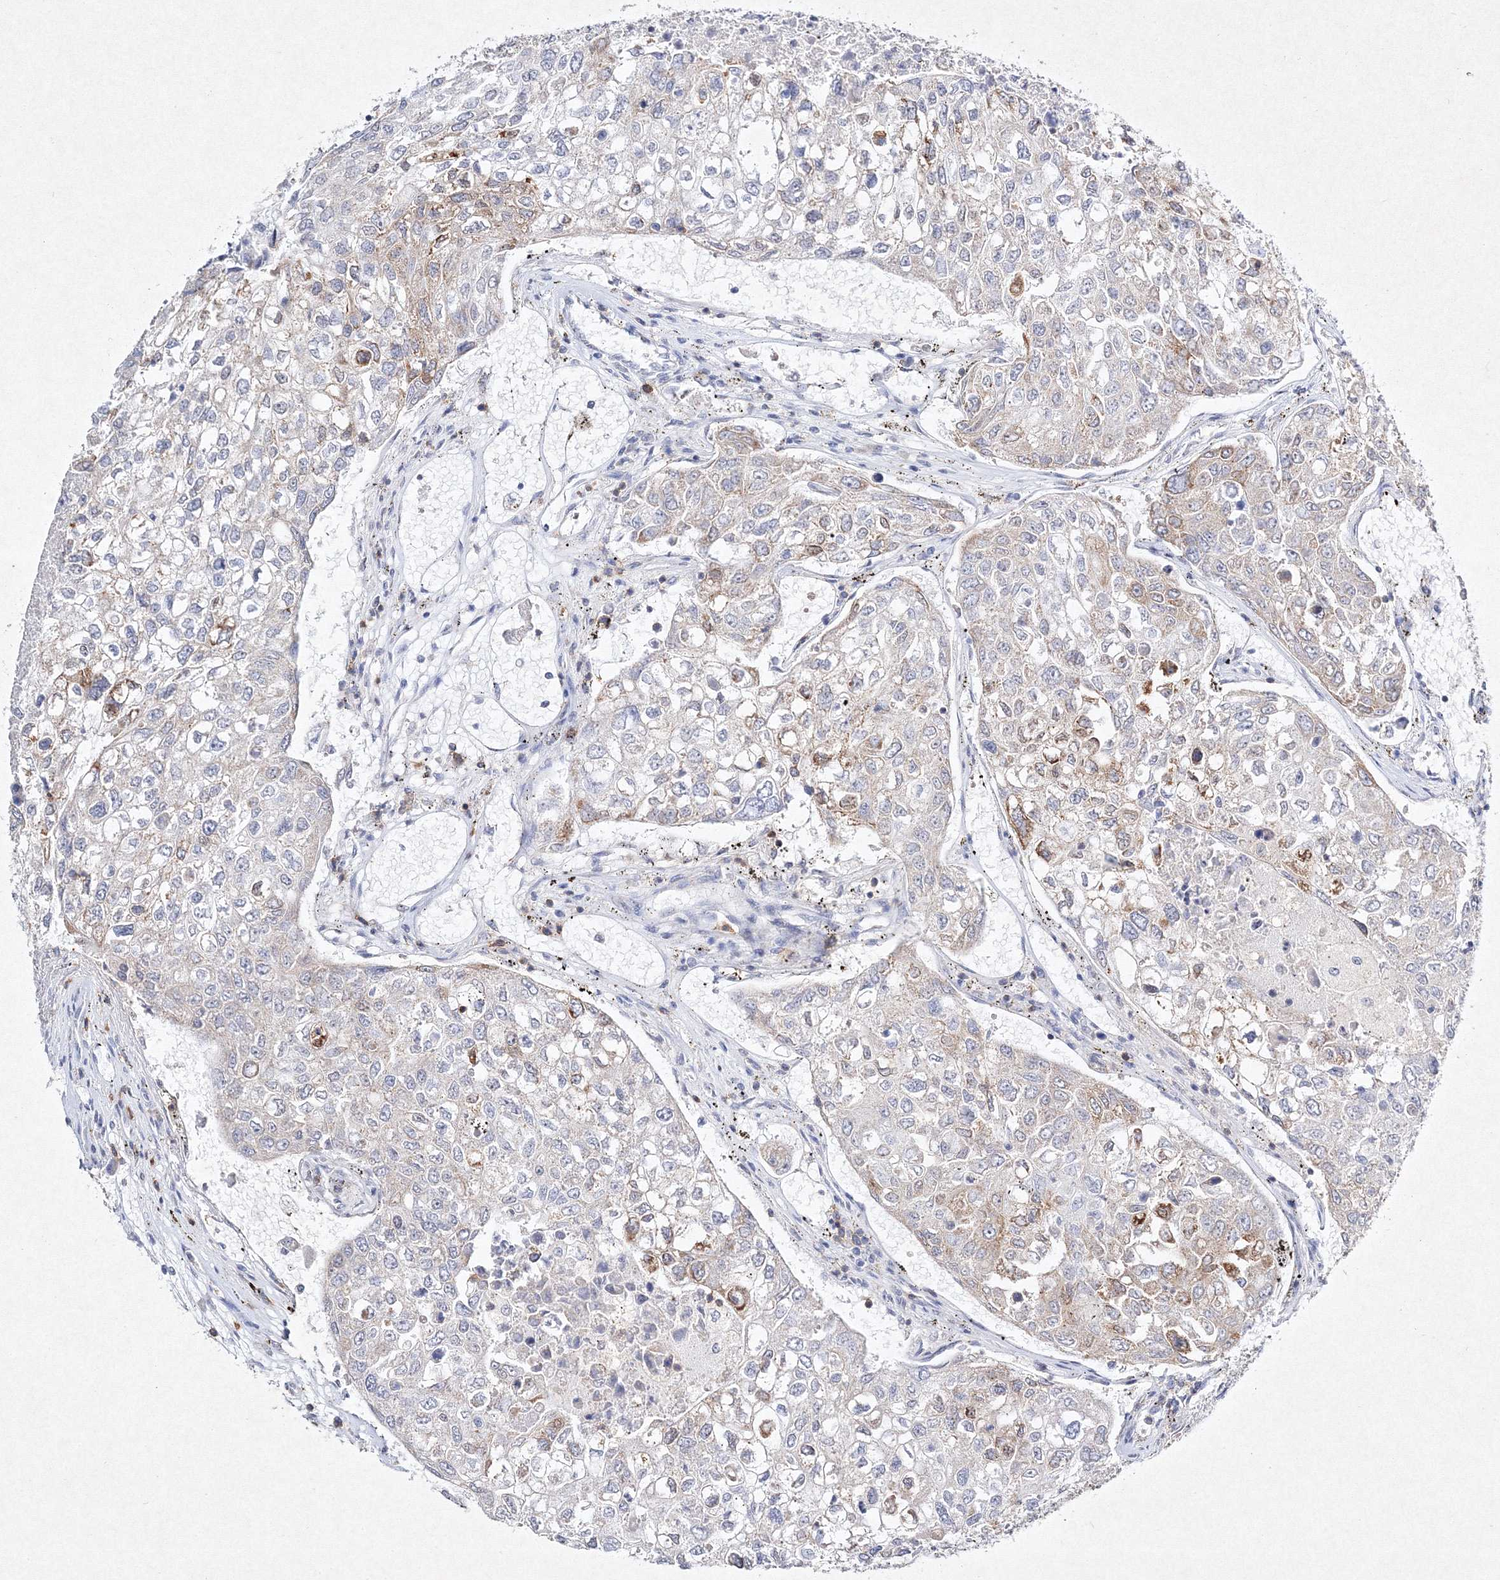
{"staining": {"intensity": "weak", "quantity": "<25%", "location": "cytoplasmic/membranous"}, "tissue": "urothelial cancer", "cell_type": "Tumor cells", "image_type": "cancer", "snomed": [{"axis": "morphology", "description": "Urothelial carcinoma, High grade"}, {"axis": "topography", "description": "Lymph node"}, {"axis": "topography", "description": "Urinary bladder"}], "caption": "There is no significant positivity in tumor cells of urothelial cancer. (DAB (3,3'-diaminobenzidine) immunohistochemistry (IHC) visualized using brightfield microscopy, high magnification).", "gene": "HCST", "patient": {"sex": "male", "age": 51}}